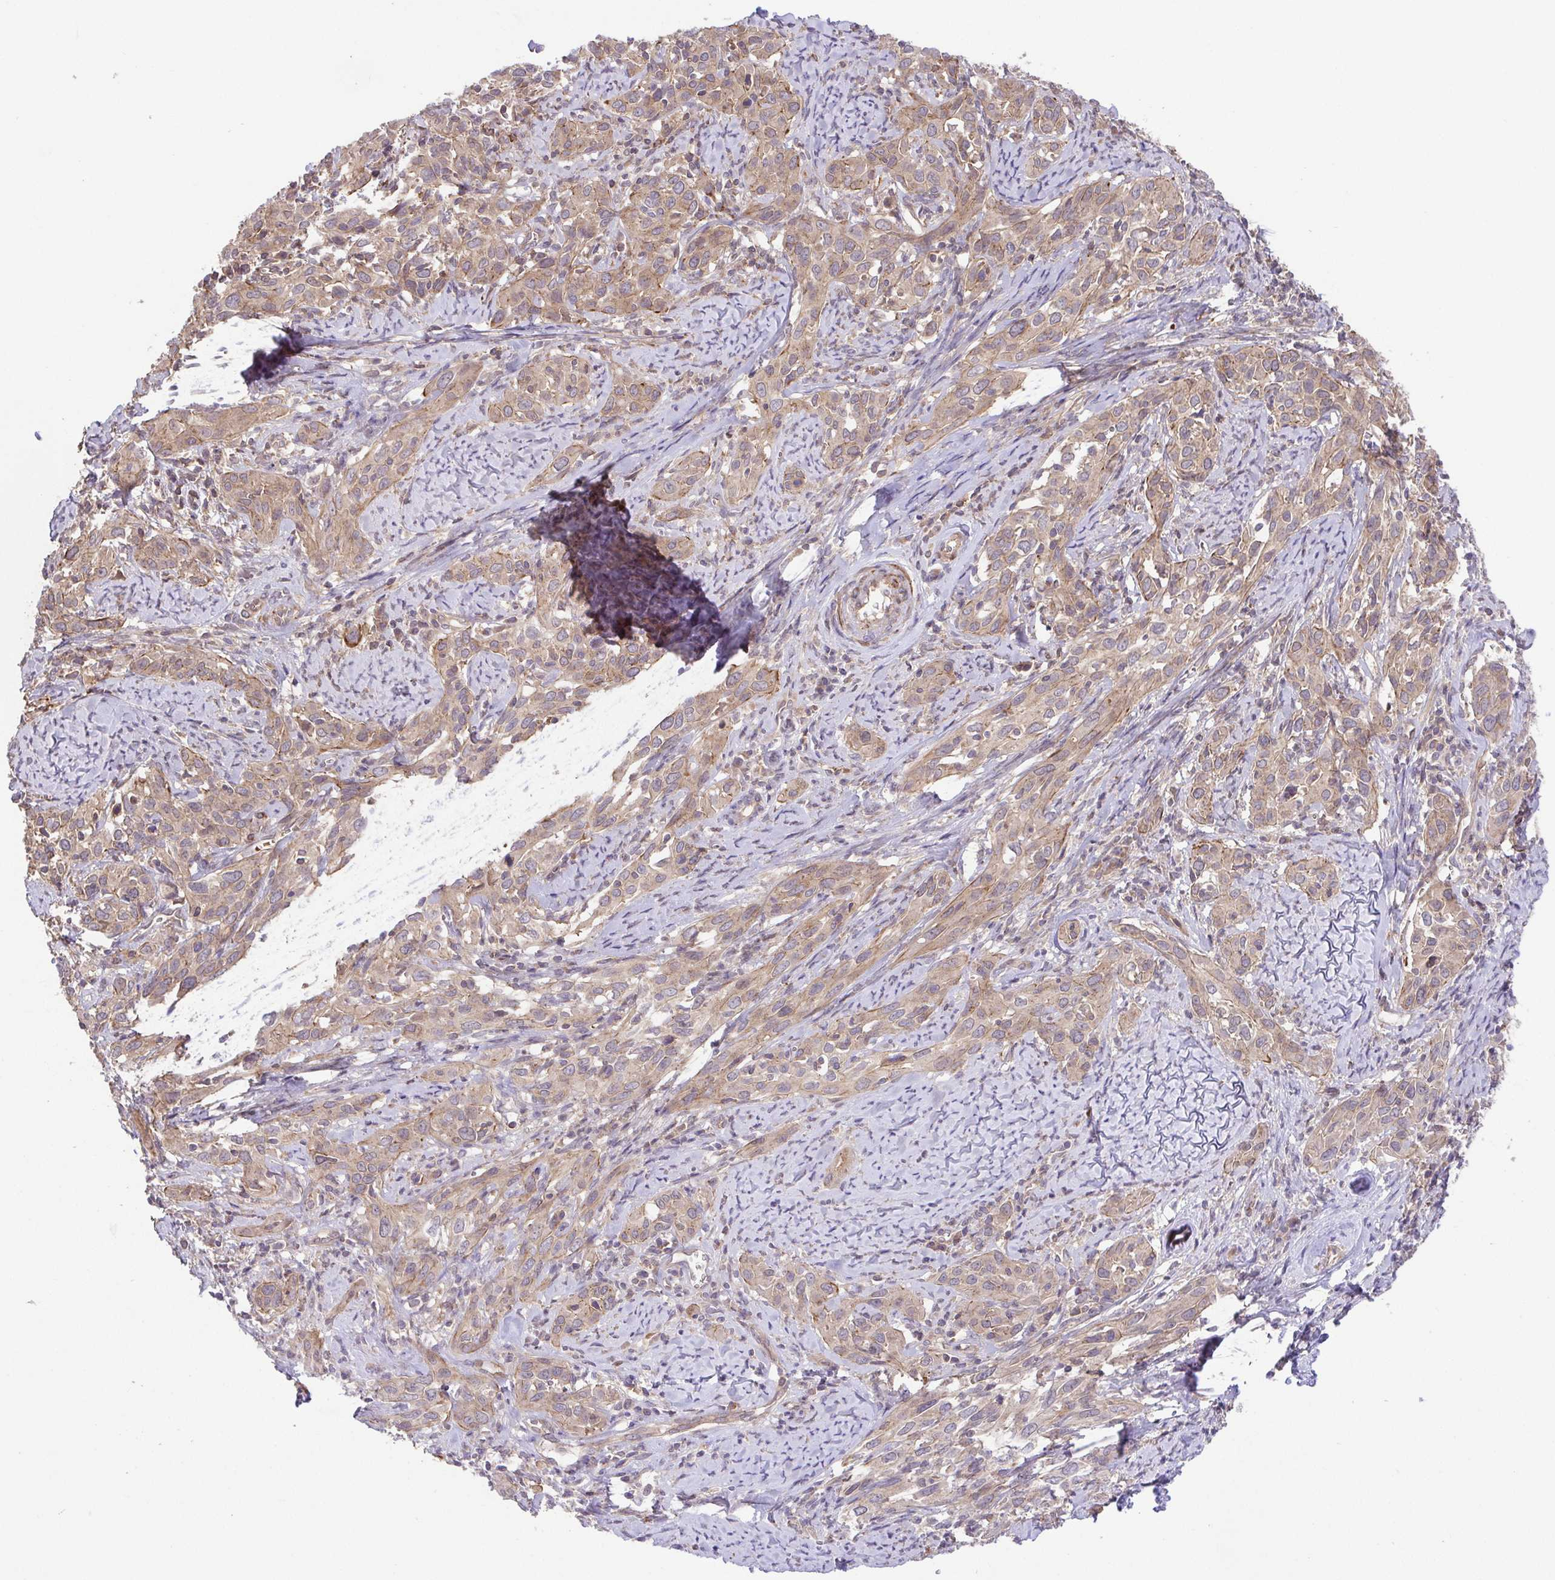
{"staining": {"intensity": "moderate", "quantity": ">75%", "location": "cytoplasmic/membranous"}, "tissue": "cervical cancer", "cell_type": "Tumor cells", "image_type": "cancer", "snomed": [{"axis": "morphology", "description": "Squamous cell carcinoma, NOS"}, {"axis": "topography", "description": "Cervix"}], "caption": "A brown stain highlights moderate cytoplasmic/membranous positivity of a protein in cervical cancer (squamous cell carcinoma) tumor cells.", "gene": "IDE", "patient": {"sex": "female", "age": 51}}